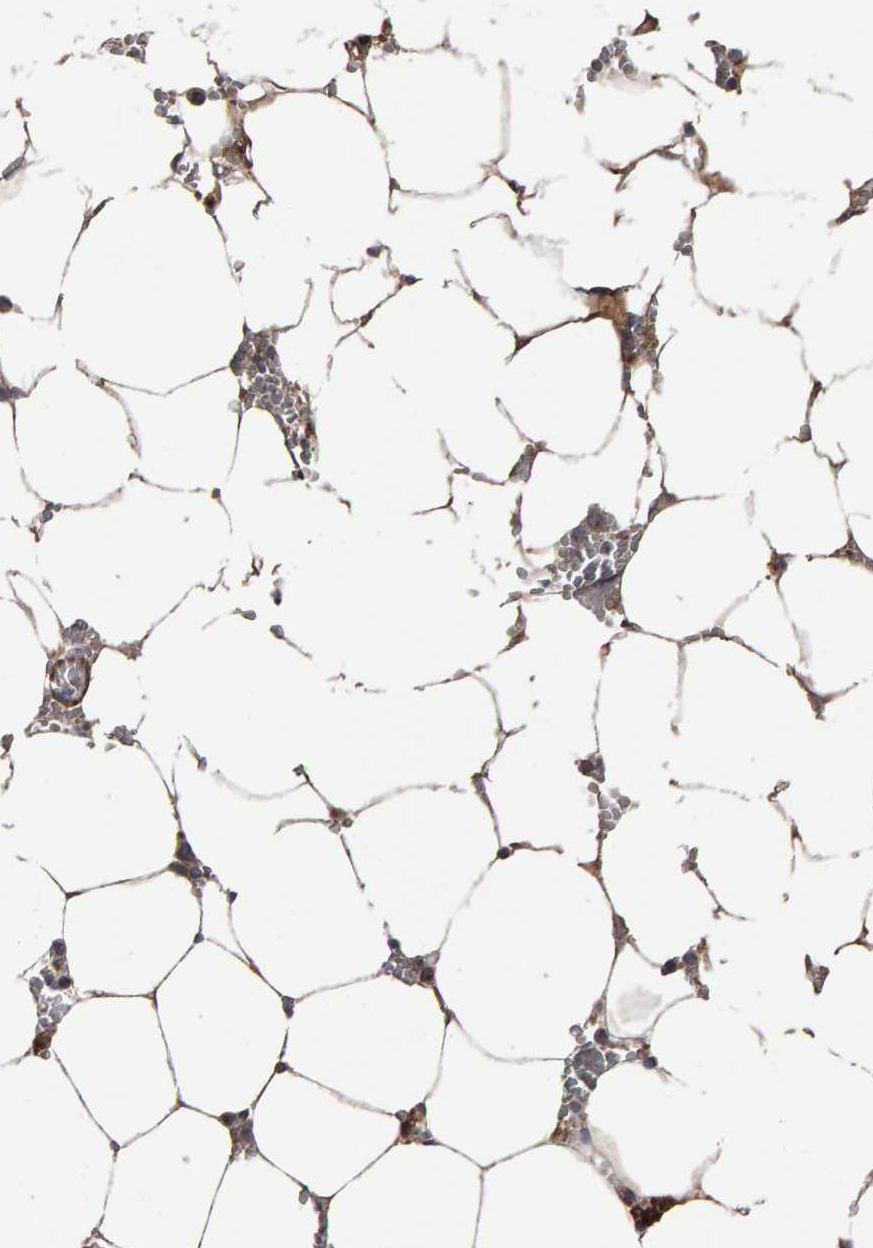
{"staining": {"intensity": "moderate", "quantity": "<25%", "location": "cytoplasmic/membranous"}, "tissue": "bone marrow", "cell_type": "Hematopoietic cells", "image_type": "normal", "snomed": [{"axis": "morphology", "description": "Normal tissue, NOS"}, {"axis": "topography", "description": "Bone marrow"}], "caption": "IHC of unremarkable bone marrow demonstrates low levels of moderate cytoplasmic/membranous staining in about <25% of hematopoietic cells.", "gene": "CANT1", "patient": {"sex": "male", "age": 70}}